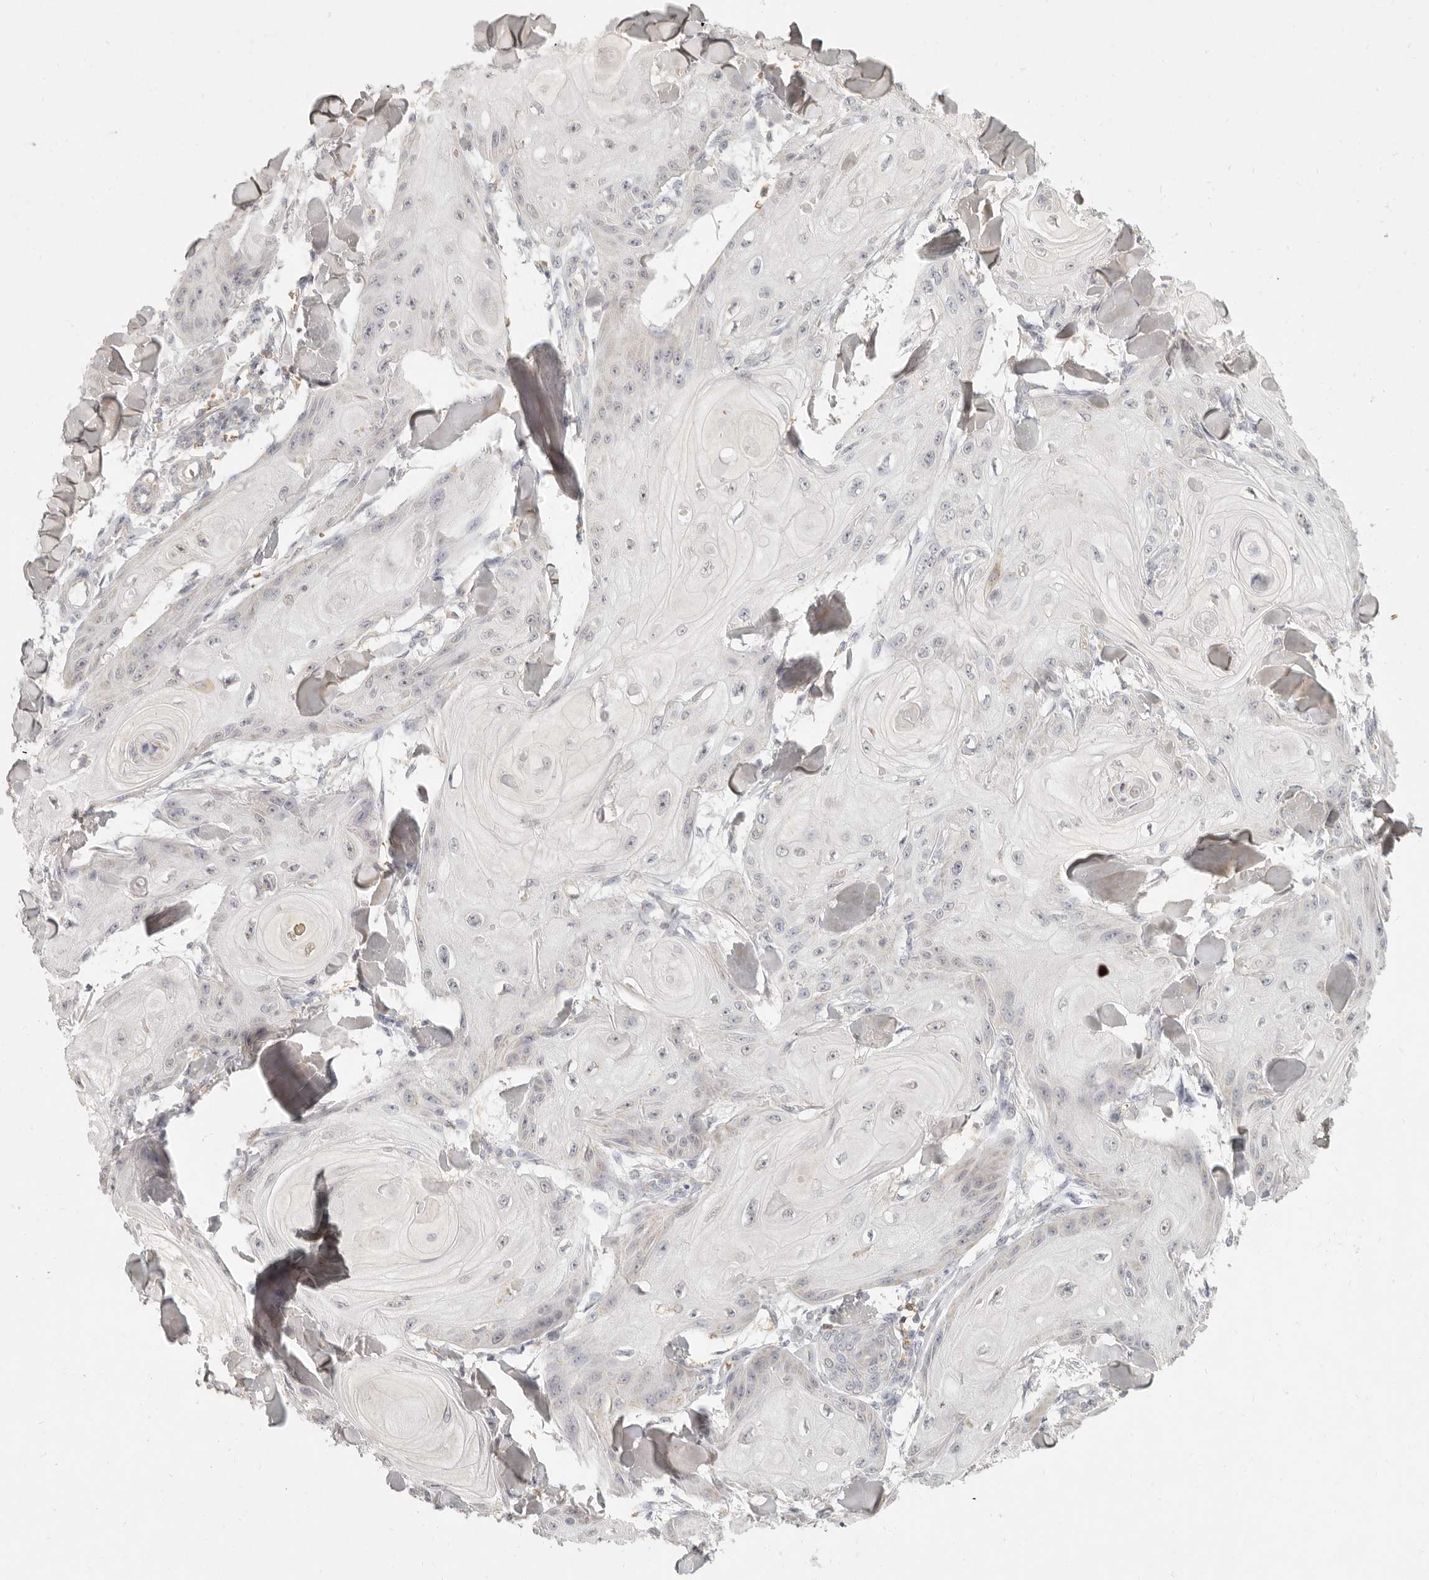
{"staining": {"intensity": "negative", "quantity": "none", "location": "none"}, "tissue": "skin cancer", "cell_type": "Tumor cells", "image_type": "cancer", "snomed": [{"axis": "morphology", "description": "Squamous cell carcinoma, NOS"}, {"axis": "topography", "description": "Skin"}], "caption": "Squamous cell carcinoma (skin) was stained to show a protein in brown. There is no significant staining in tumor cells.", "gene": "NIBAN1", "patient": {"sex": "male", "age": 74}}